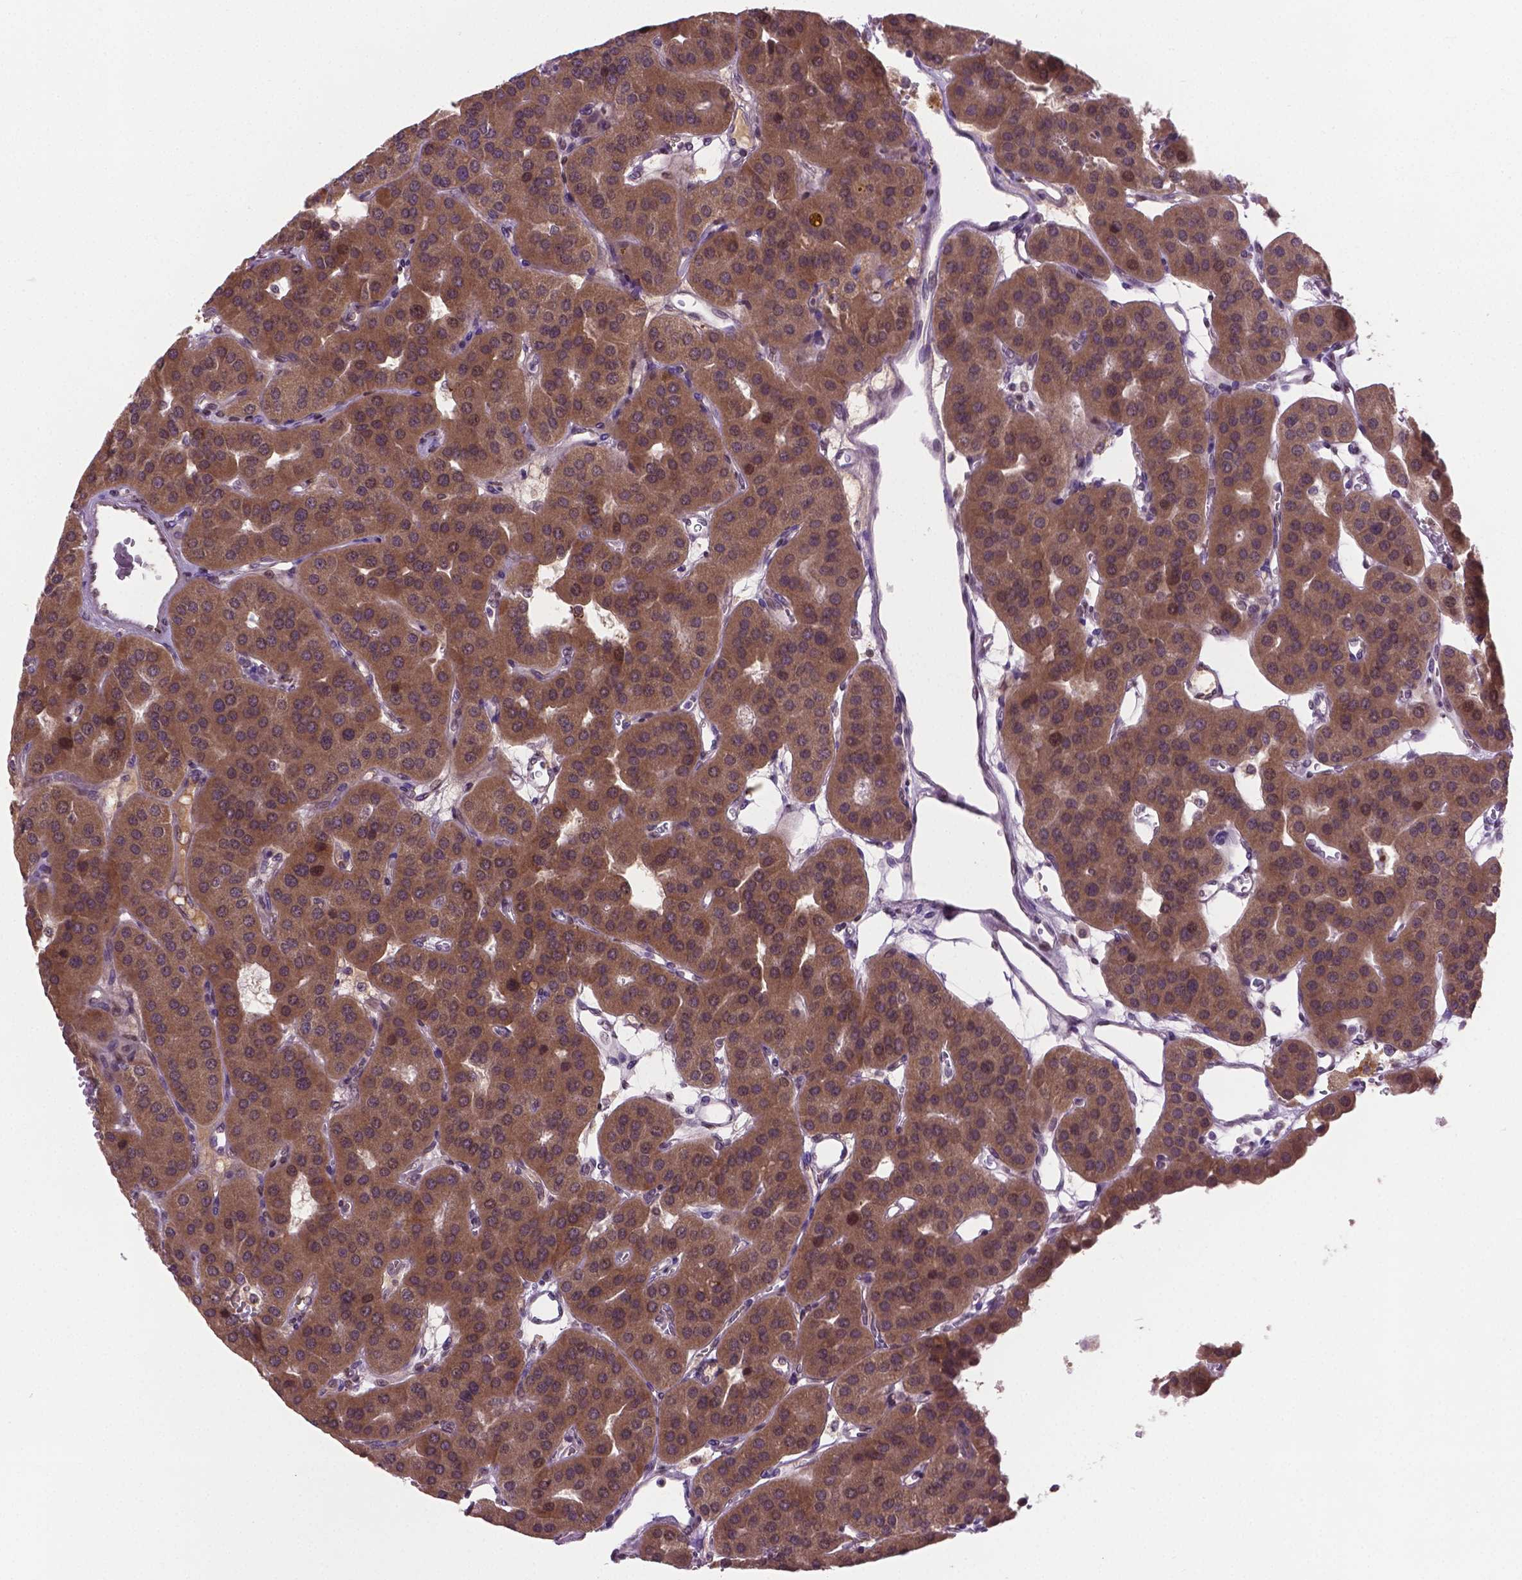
{"staining": {"intensity": "moderate", "quantity": ">75%", "location": "cytoplasmic/membranous"}, "tissue": "parathyroid gland", "cell_type": "Glandular cells", "image_type": "normal", "snomed": [{"axis": "morphology", "description": "Normal tissue, NOS"}, {"axis": "morphology", "description": "Adenoma, NOS"}, {"axis": "topography", "description": "Parathyroid gland"}], "caption": "Immunohistochemical staining of benign human parathyroid gland shows >75% levels of moderate cytoplasmic/membranous protein expression in approximately >75% of glandular cells.", "gene": "ENSG00000289700", "patient": {"sex": "female", "age": 86}}